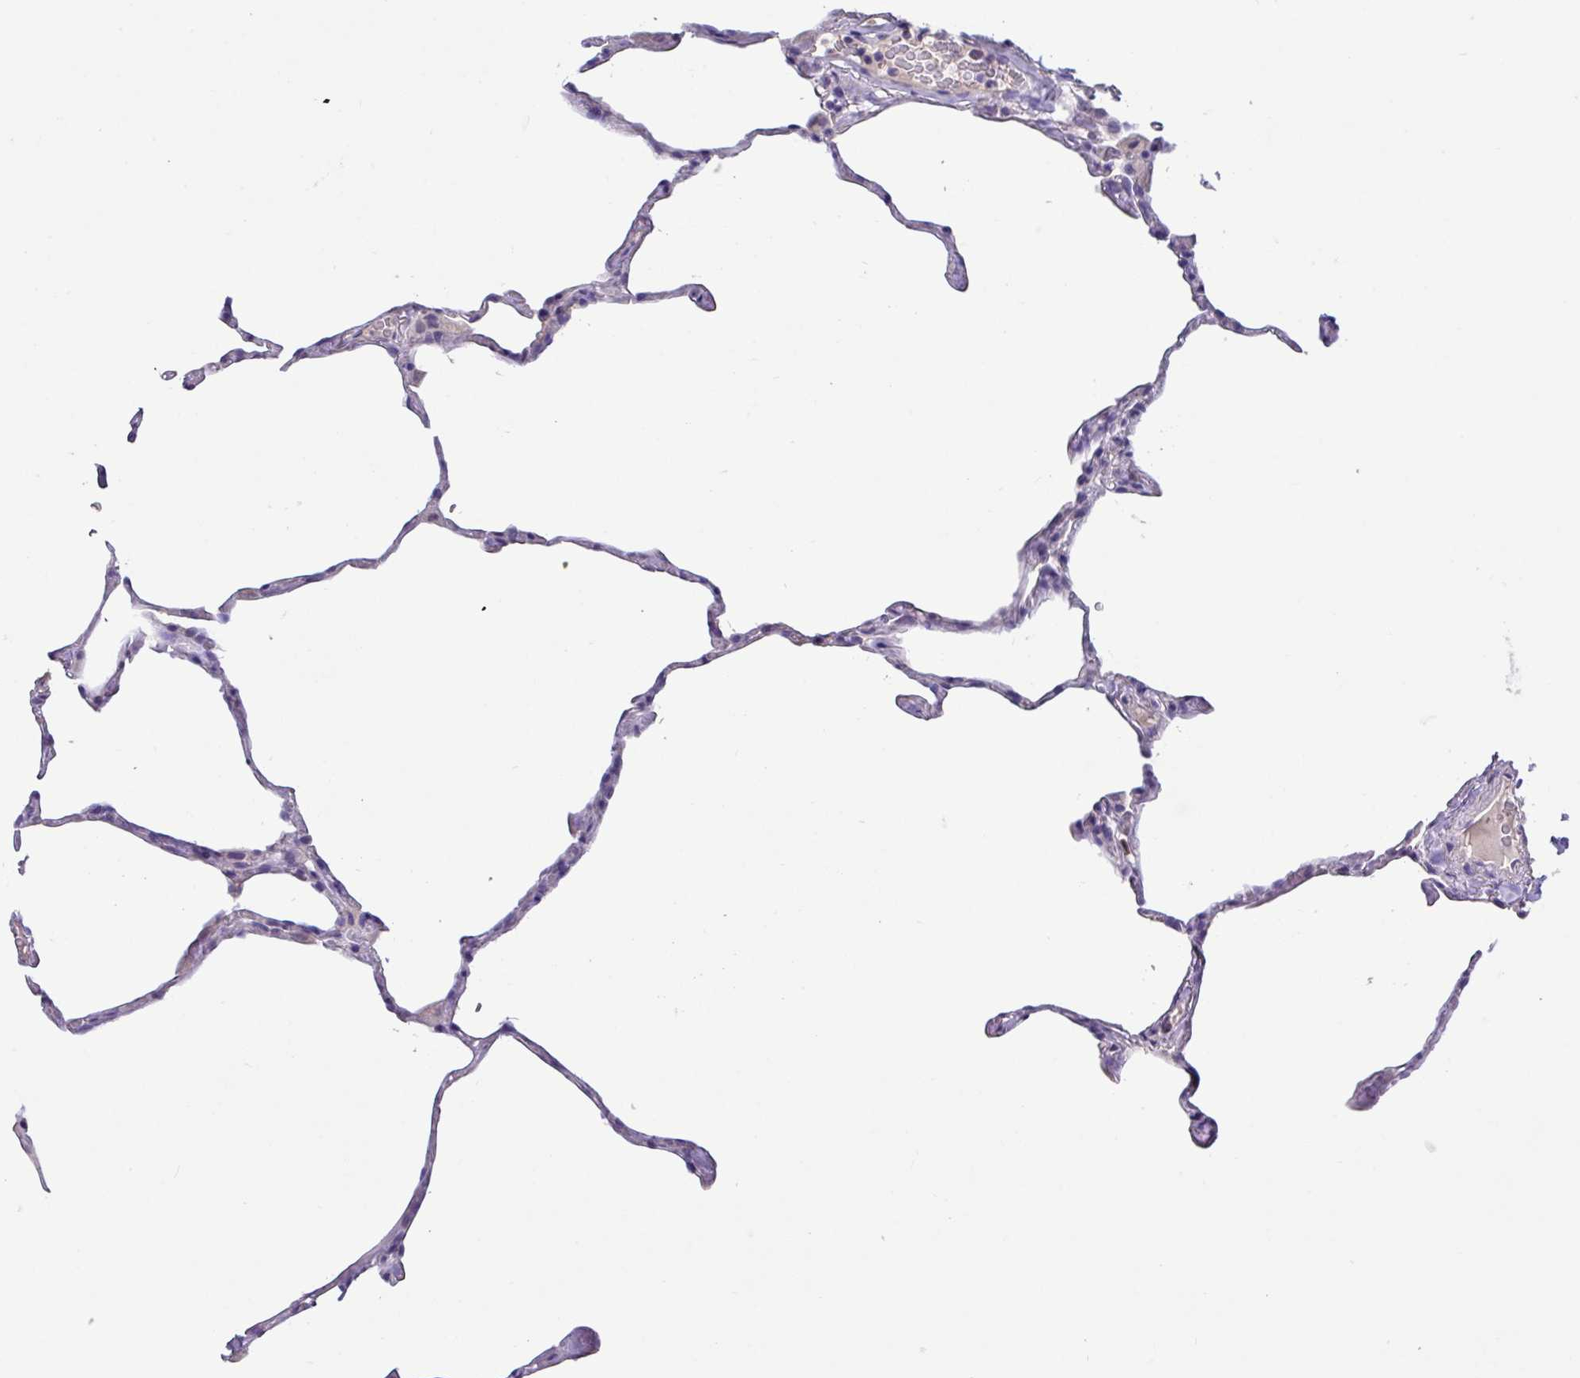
{"staining": {"intensity": "negative", "quantity": "none", "location": "none"}, "tissue": "lung", "cell_type": "Alveolar cells", "image_type": "normal", "snomed": [{"axis": "morphology", "description": "Normal tissue, NOS"}, {"axis": "topography", "description": "Lung"}], "caption": "The immunohistochemistry image has no significant expression in alveolar cells of lung.", "gene": "PAX8", "patient": {"sex": "male", "age": 65}}